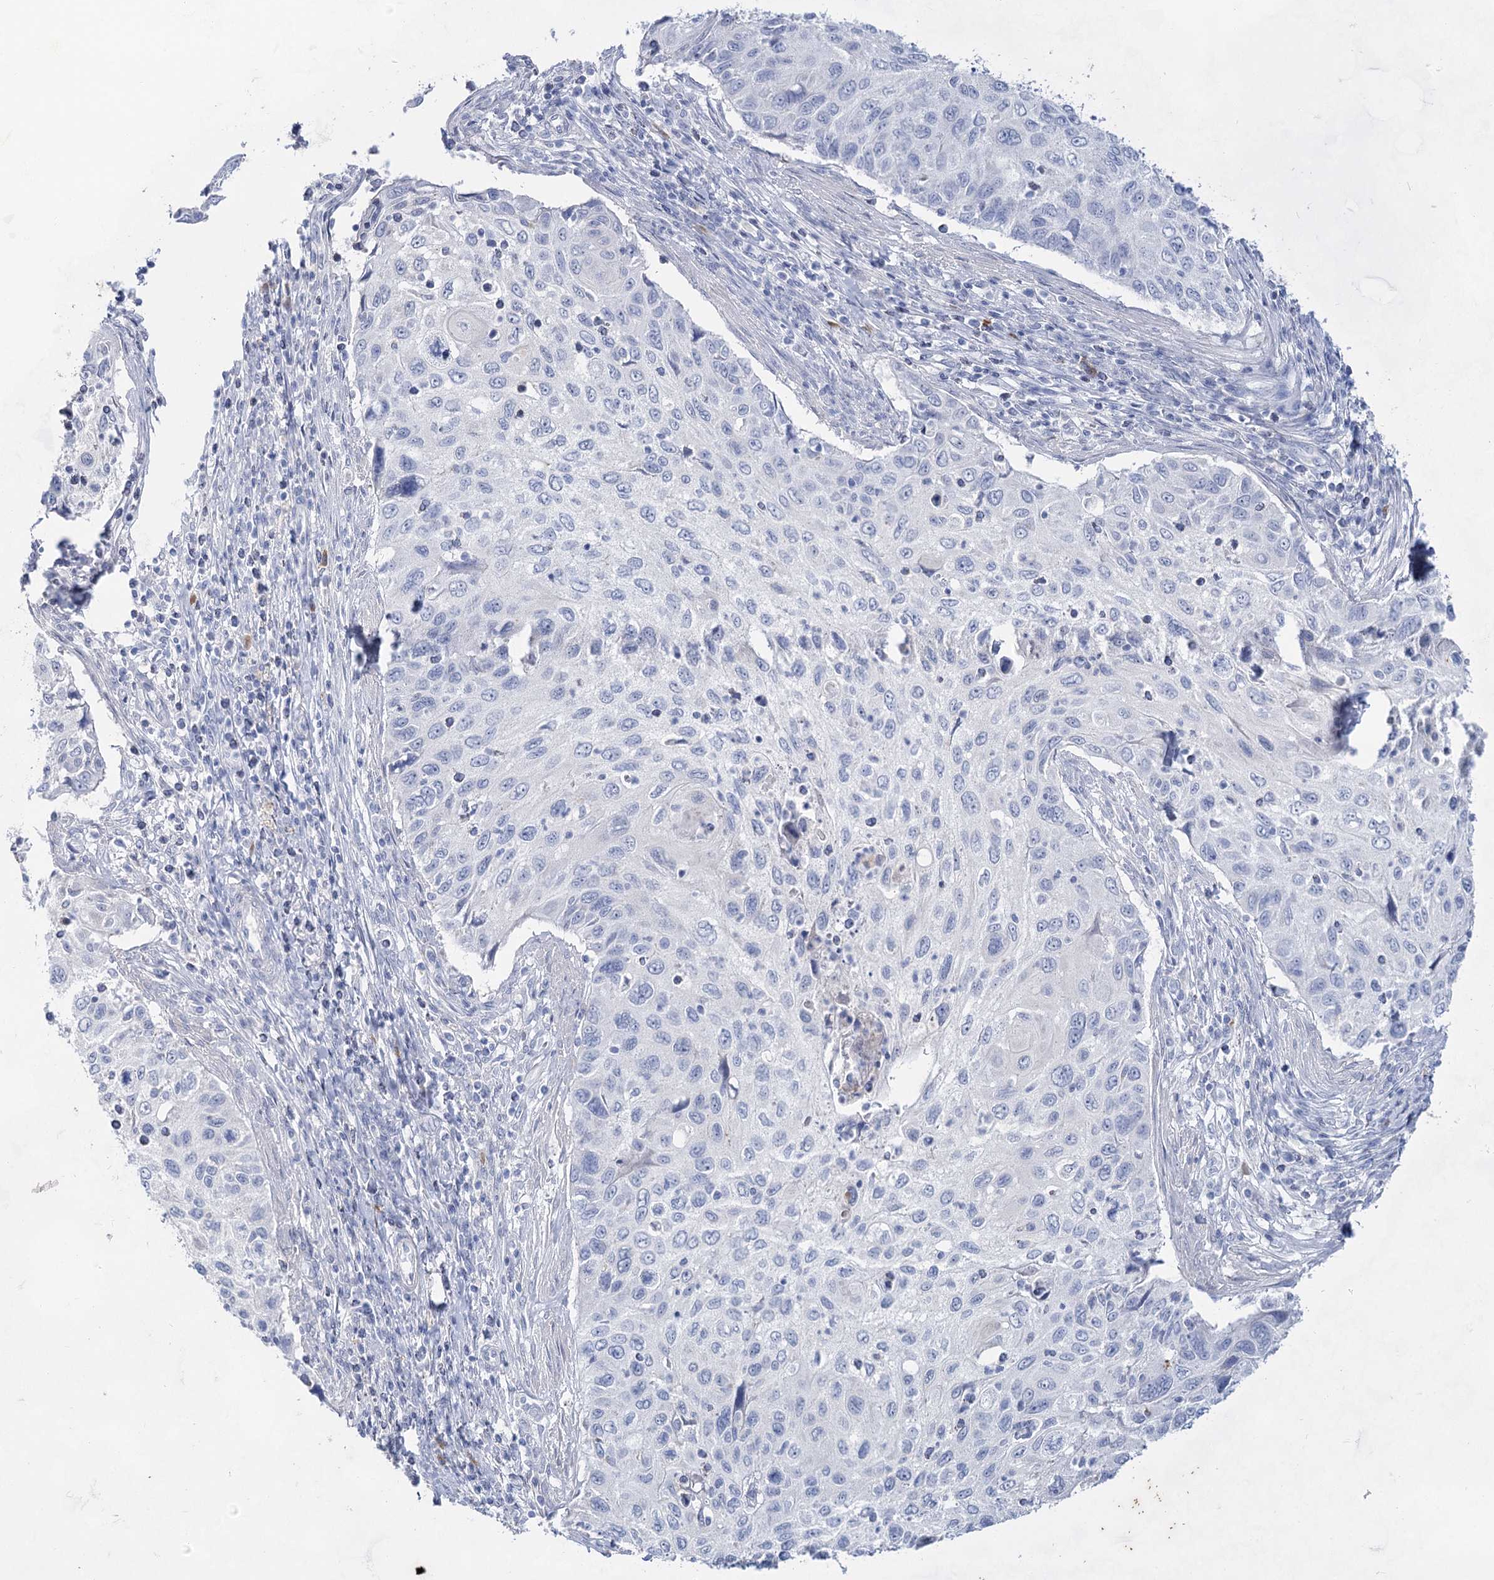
{"staining": {"intensity": "negative", "quantity": "none", "location": "none"}, "tissue": "cervical cancer", "cell_type": "Tumor cells", "image_type": "cancer", "snomed": [{"axis": "morphology", "description": "Squamous cell carcinoma, NOS"}, {"axis": "topography", "description": "Cervix"}], "caption": "There is no significant staining in tumor cells of cervical cancer (squamous cell carcinoma). (Brightfield microscopy of DAB (3,3'-diaminobenzidine) immunohistochemistry (IHC) at high magnification).", "gene": "ACRV1", "patient": {"sex": "female", "age": 70}}